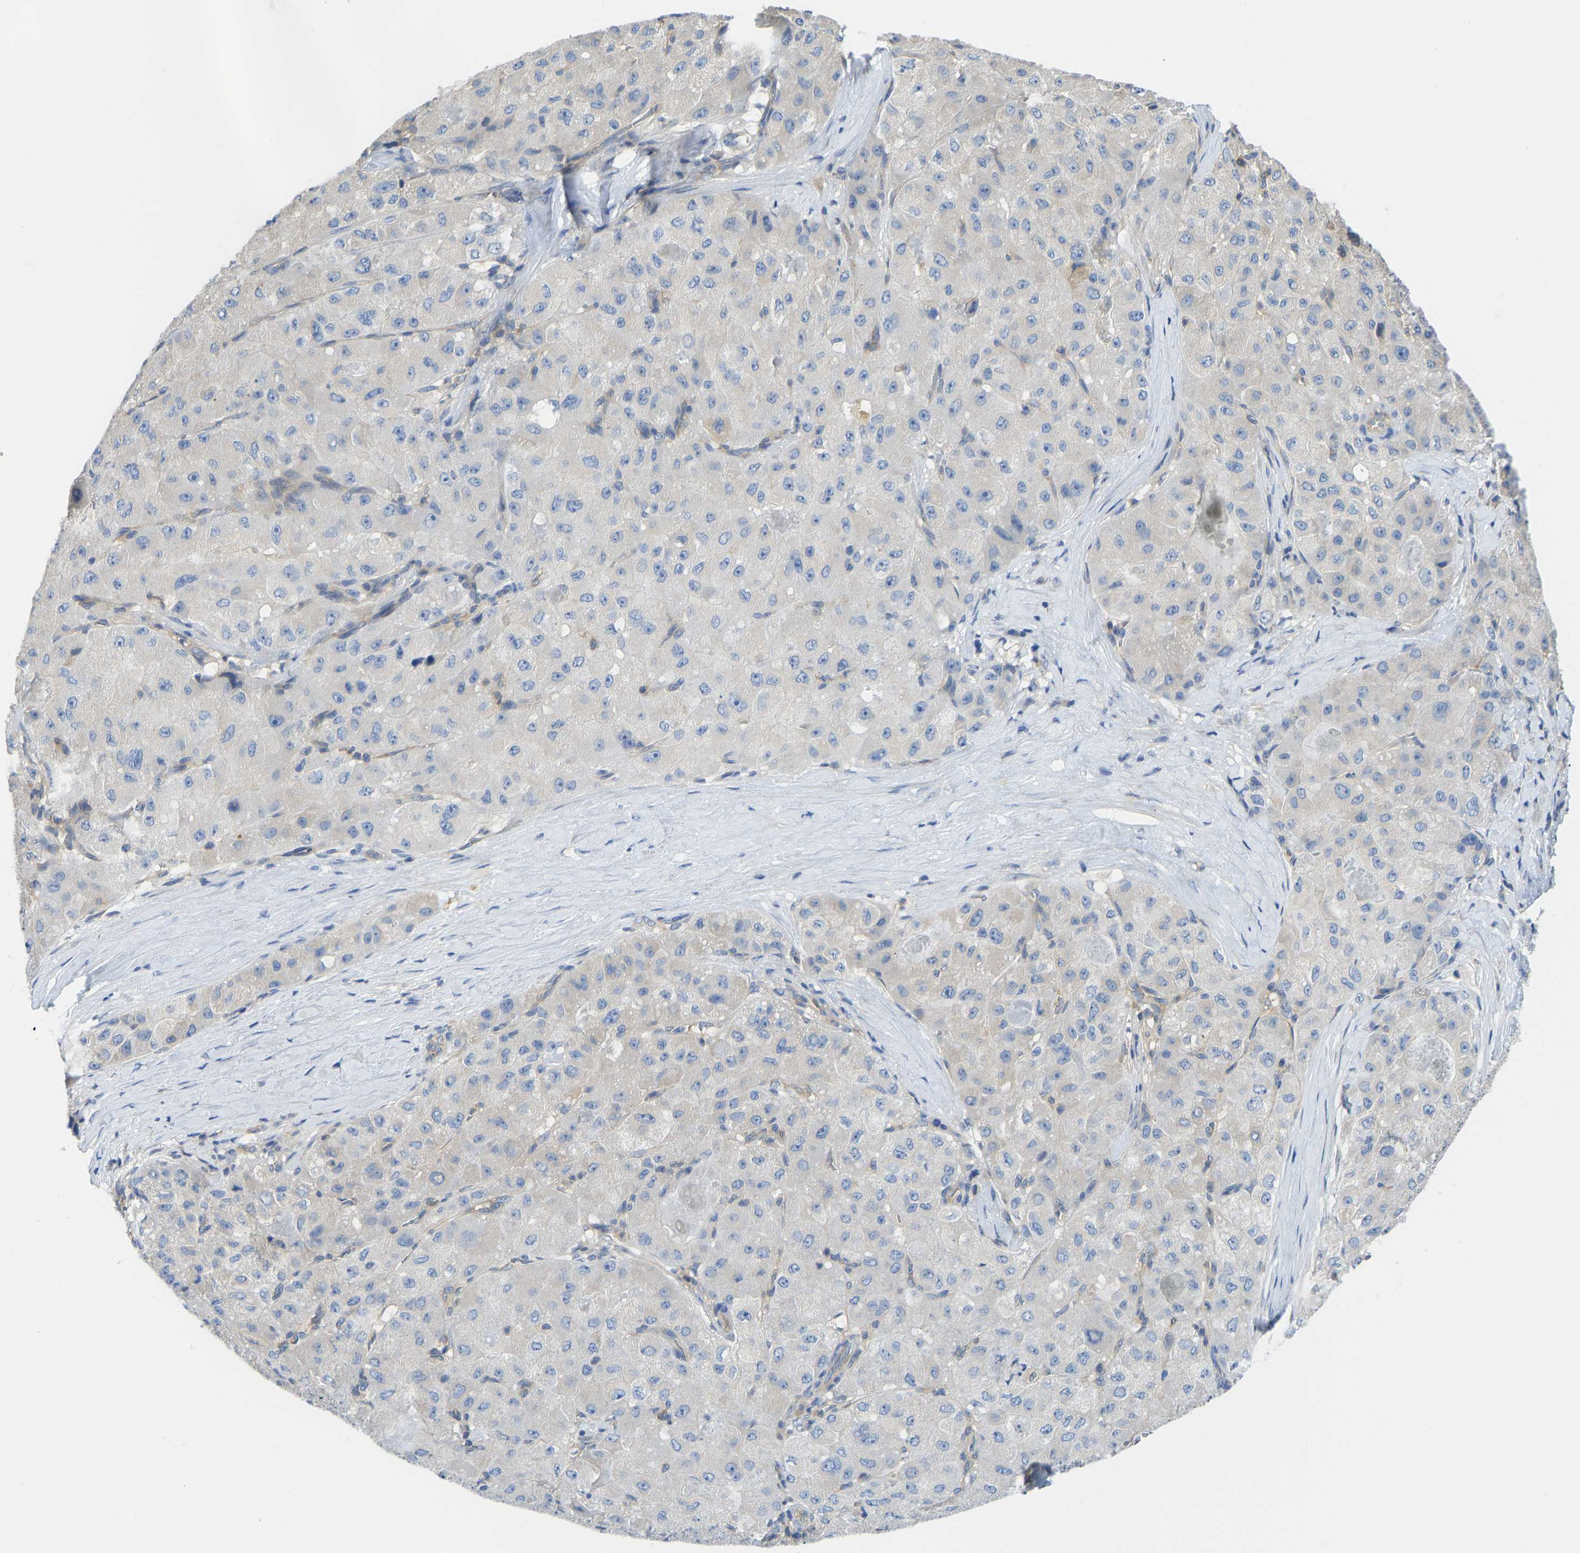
{"staining": {"intensity": "negative", "quantity": "none", "location": "none"}, "tissue": "liver cancer", "cell_type": "Tumor cells", "image_type": "cancer", "snomed": [{"axis": "morphology", "description": "Carcinoma, Hepatocellular, NOS"}, {"axis": "topography", "description": "Liver"}], "caption": "A photomicrograph of hepatocellular carcinoma (liver) stained for a protein reveals no brown staining in tumor cells. (DAB (3,3'-diaminobenzidine) immunohistochemistry (IHC) visualized using brightfield microscopy, high magnification).", "gene": "PPP3CA", "patient": {"sex": "male", "age": 80}}